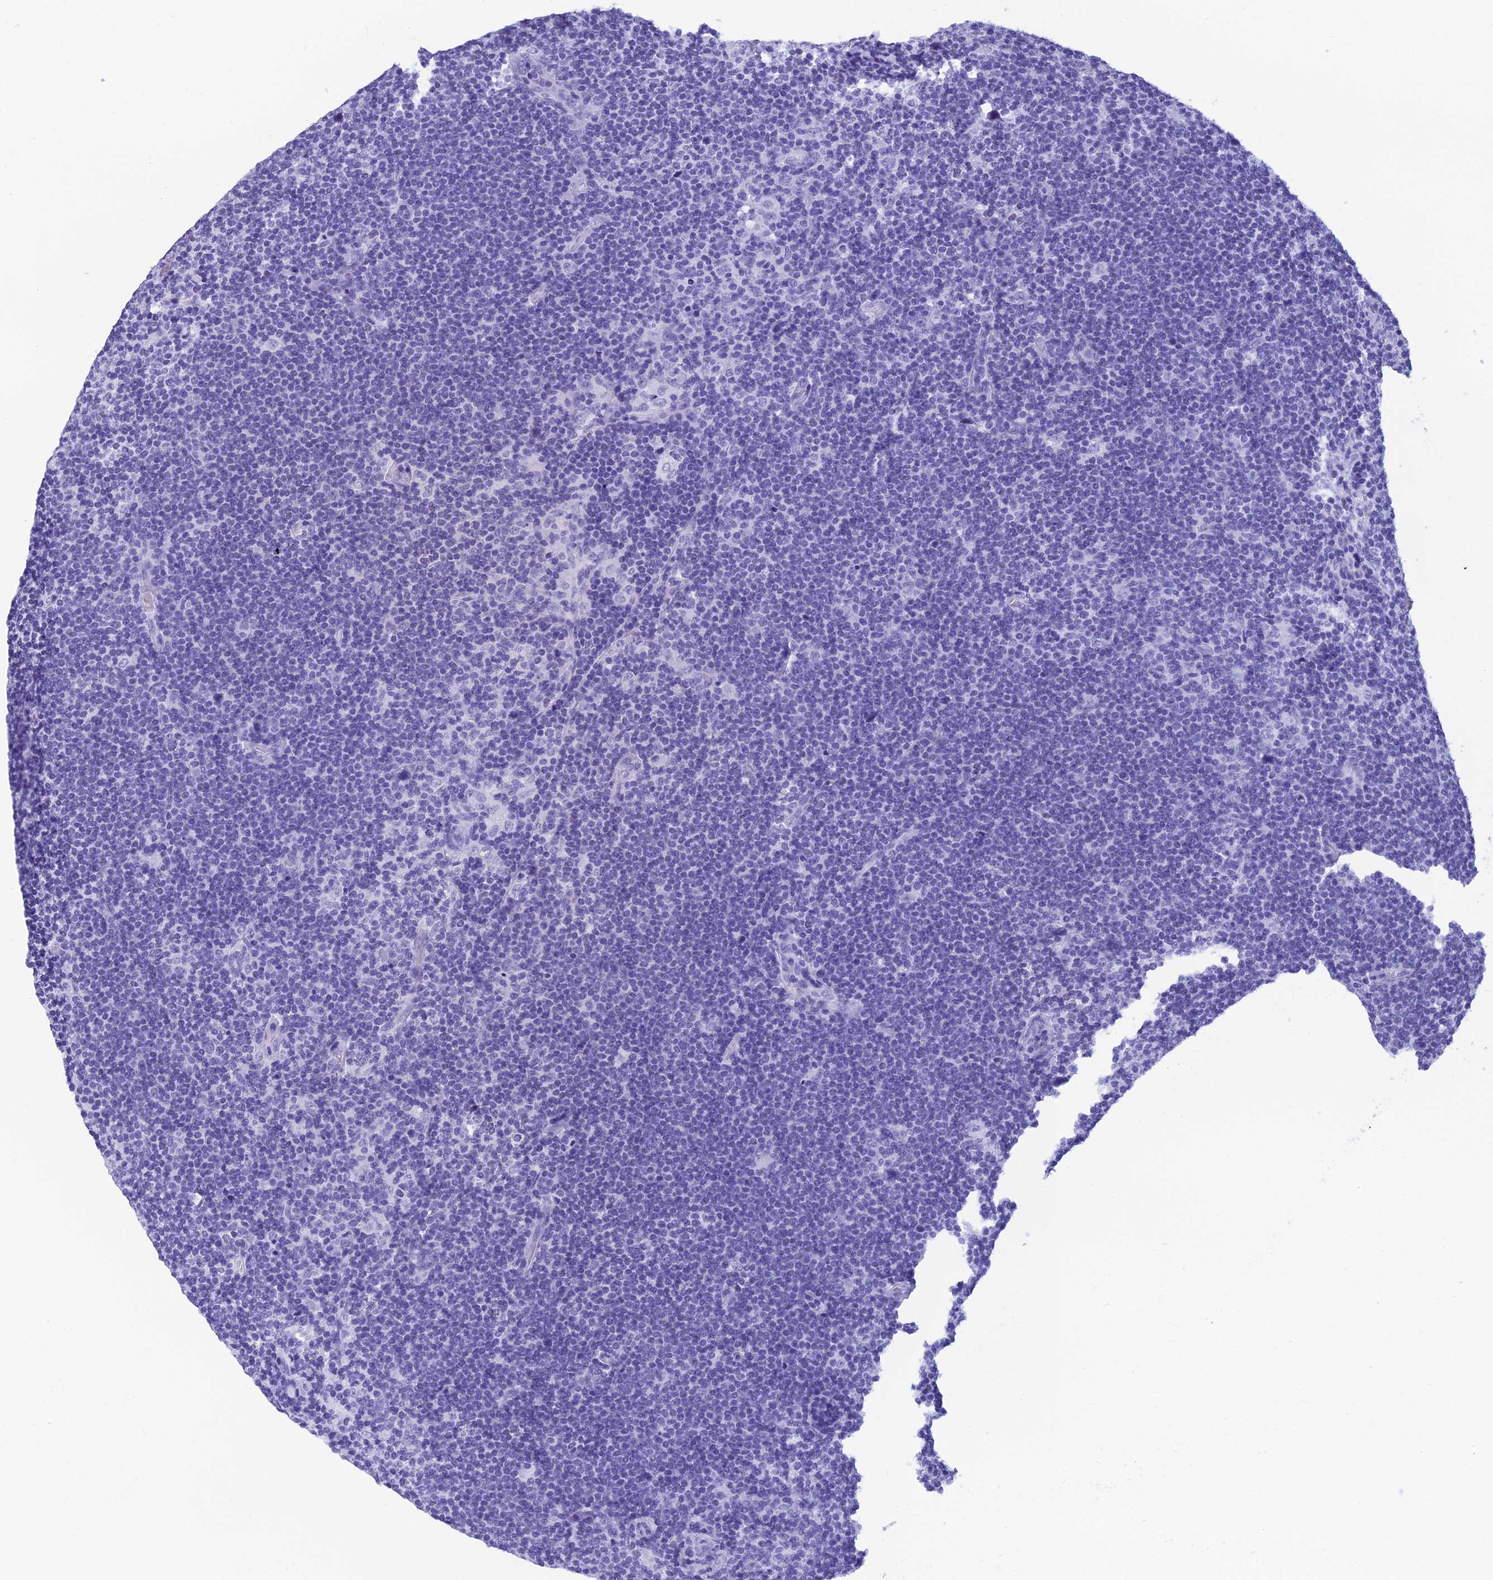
{"staining": {"intensity": "negative", "quantity": "none", "location": "none"}, "tissue": "lymphoma", "cell_type": "Tumor cells", "image_type": "cancer", "snomed": [{"axis": "morphology", "description": "Hodgkin's disease, NOS"}, {"axis": "topography", "description": "Lymph node"}], "caption": "Photomicrograph shows no protein staining in tumor cells of Hodgkin's disease tissue.", "gene": "GRWD1", "patient": {"sex": "female", "age": 57}}